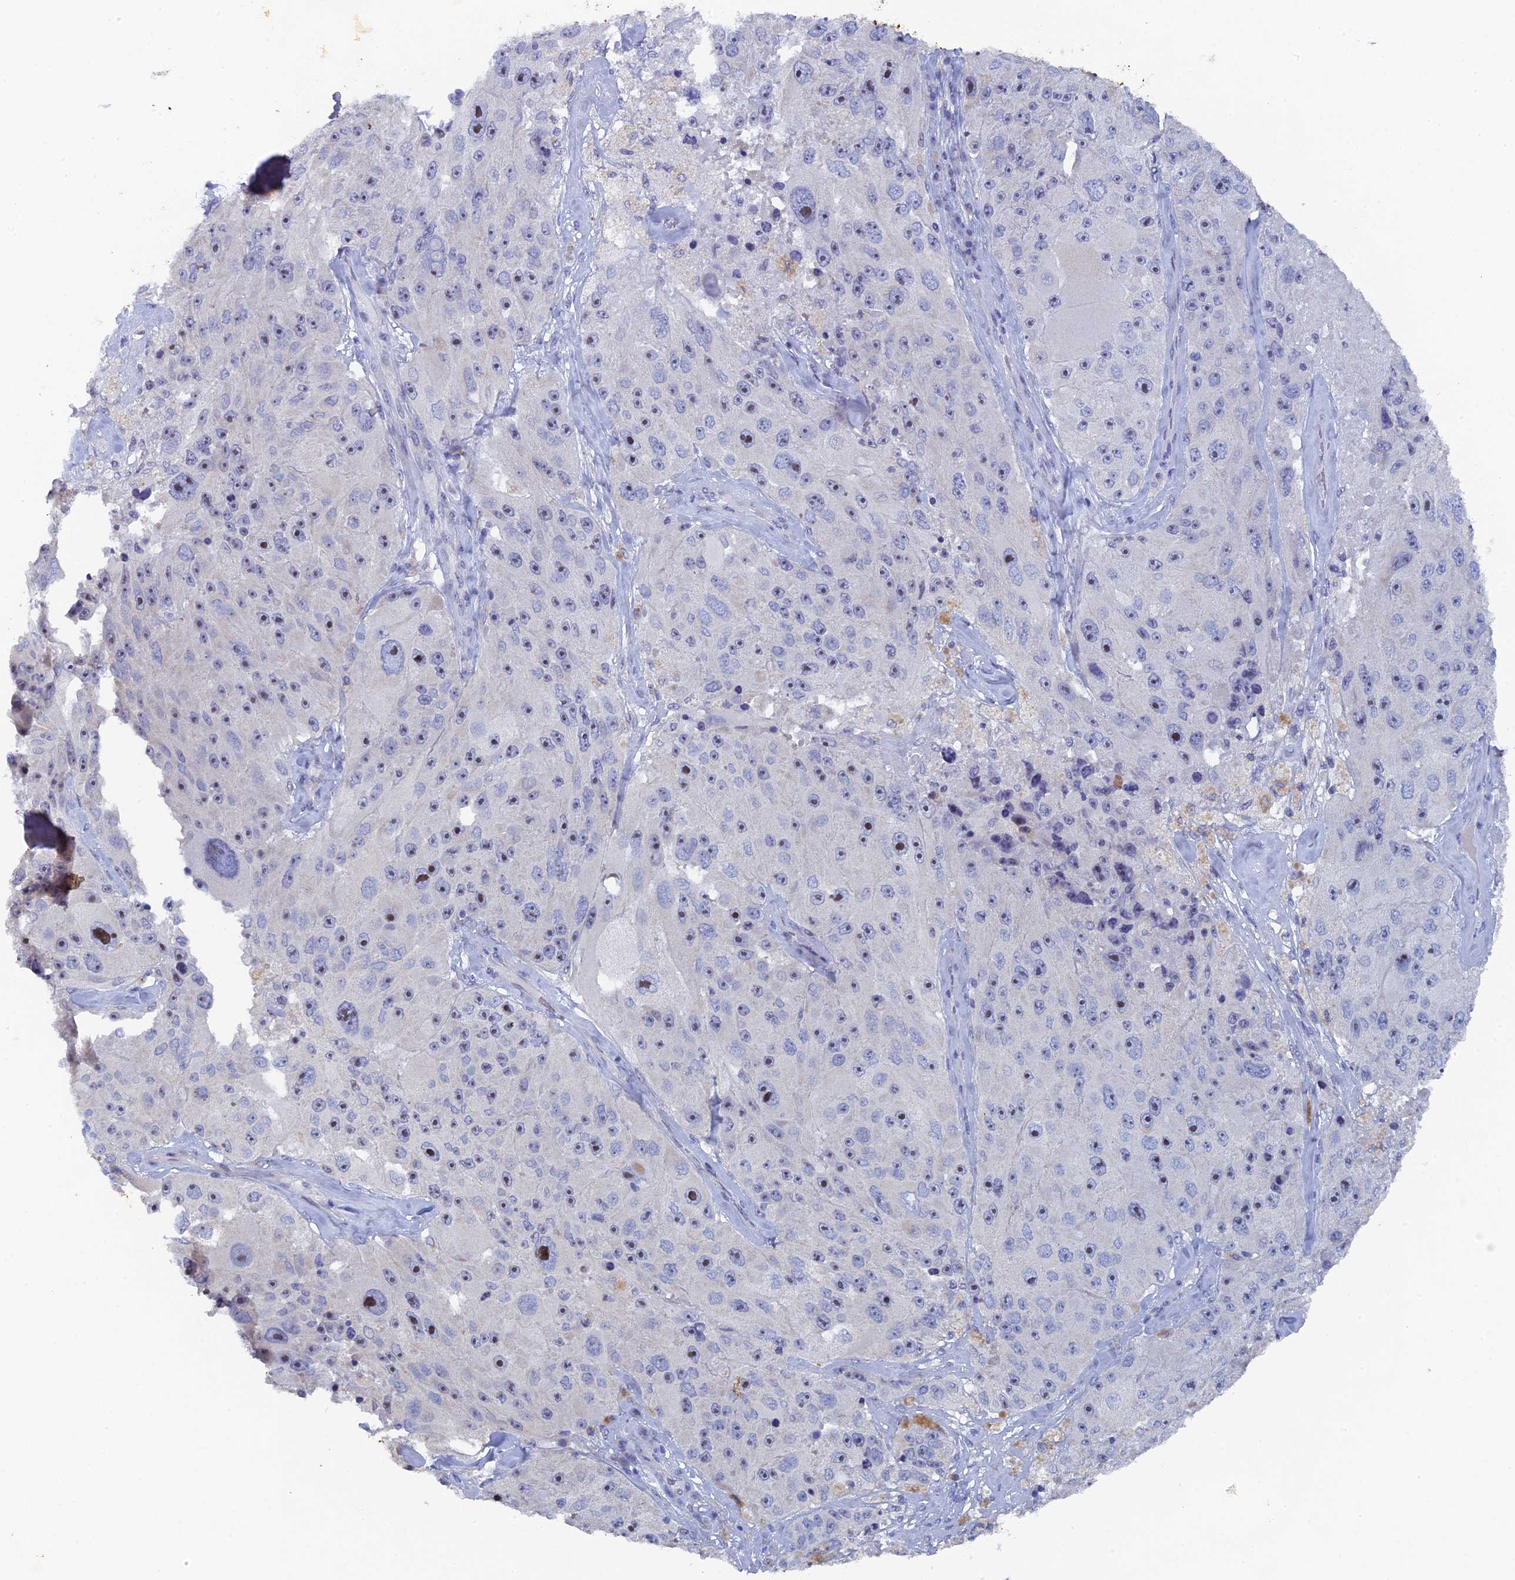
{"staining": {"intensity": "negative", "quantity": "none", "location": "none"}, "tissue": "melanoma", "cell_type": "Tumor cells", "image_type": "cancer", "snomed": [{"axis": "morphology", "description": "Malignant melanoma, Metastatic site"}, {"axis": "topography", "description": "Lymph node"}], "caption": "Immunohistochemistry of human melanoma exhibits no positivity in tumor cells. (DAB immunohistochemistry with hematoxylin counter stain).", "gene": "SRFBP1", "patient": {"sex": "male", "age": 62}}